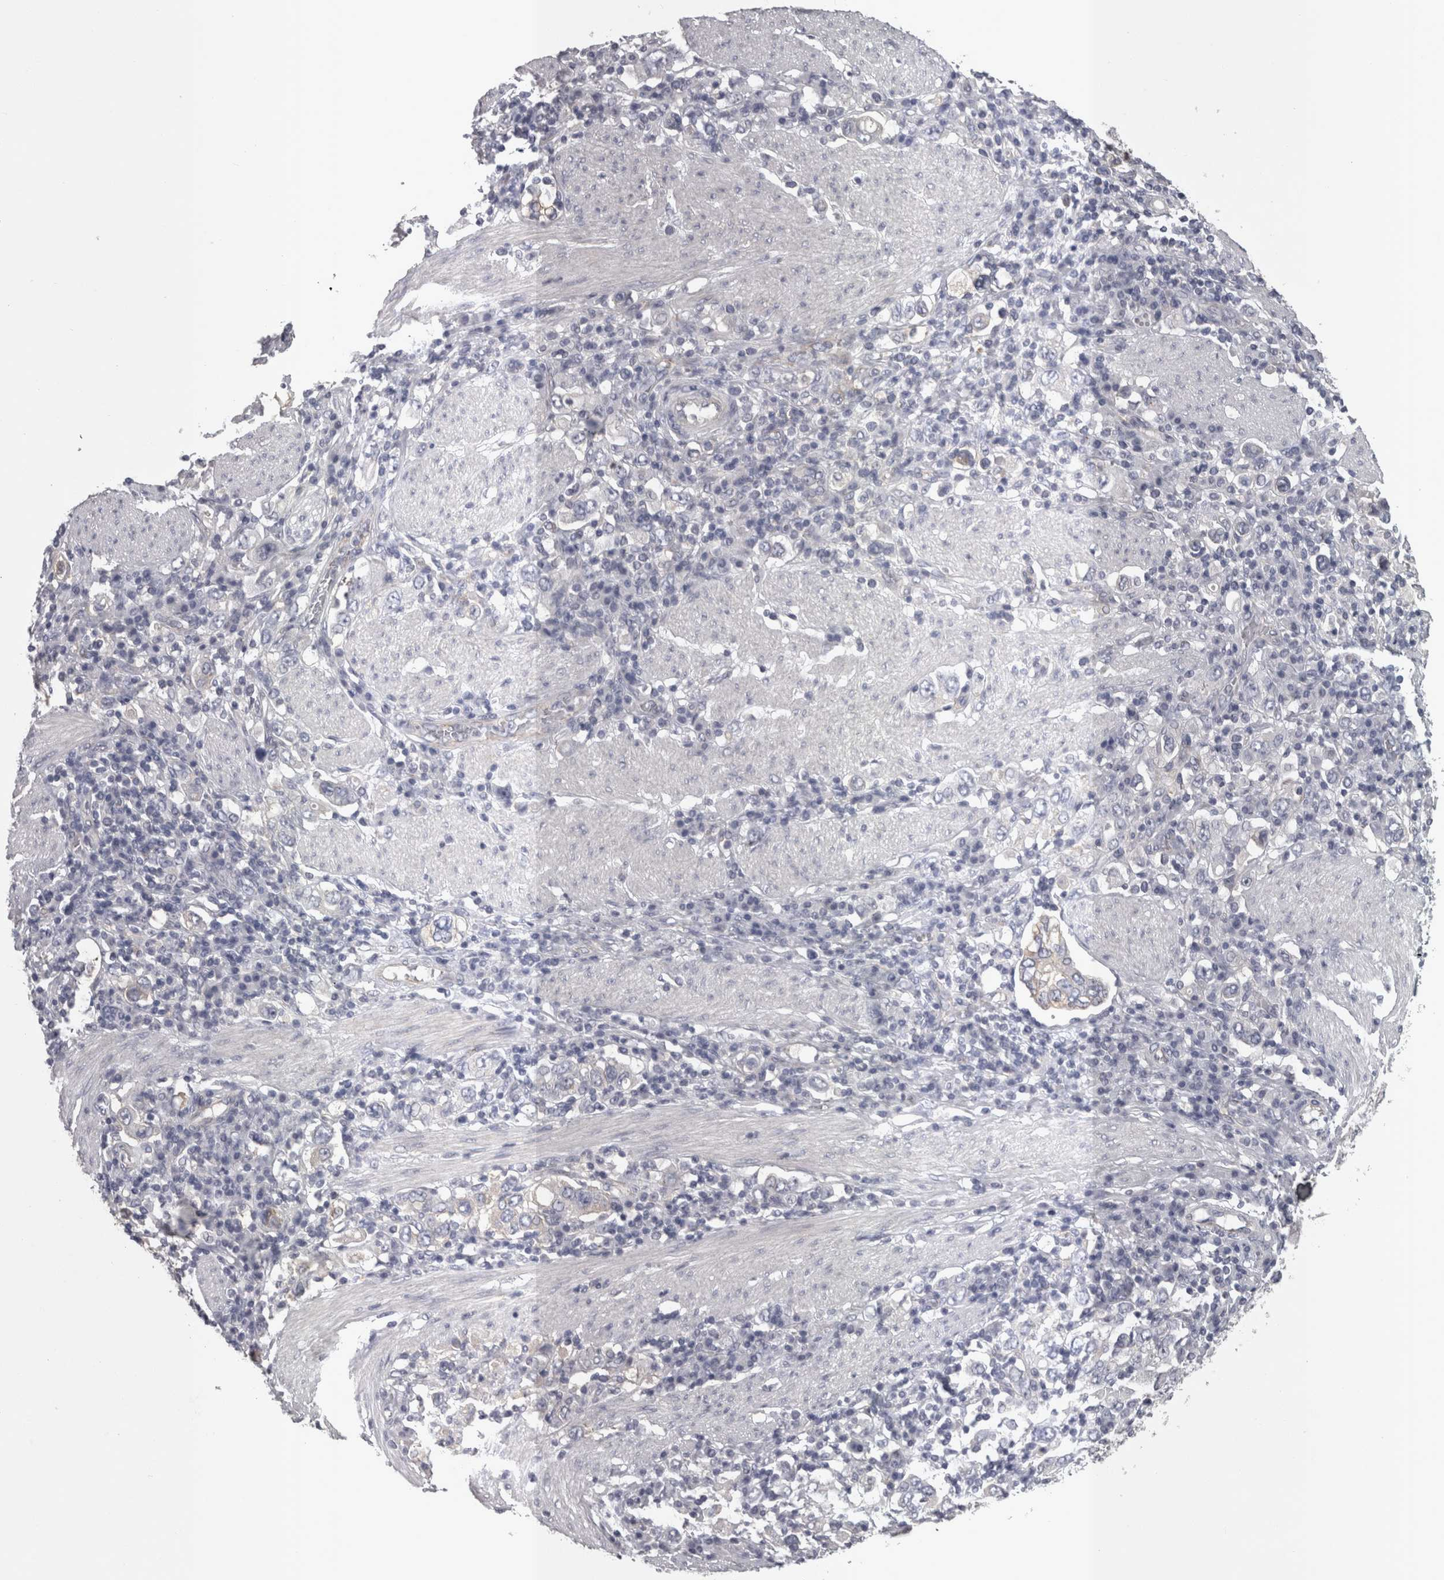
{"staining": {"intensity": "negative", "quantity": "none", "location": "none"}, "tissue": "stomach cancer", "cell_type": "Tumor cells", "image_type": "cancer", "snomed": [{"axis": "morphology", "description": "Adenocarcinoma, NOS"}, {"axis": "topography", "description": "Stomach, upper"}], "caption": "Immunohistochemical staining of stomach cancer displays no significant staining in tumor cells. (DAB immunohistochemistry (IHC), high magnification).", "gene": "LYZL6", "patient": {"sex": "male", "age": 62}}